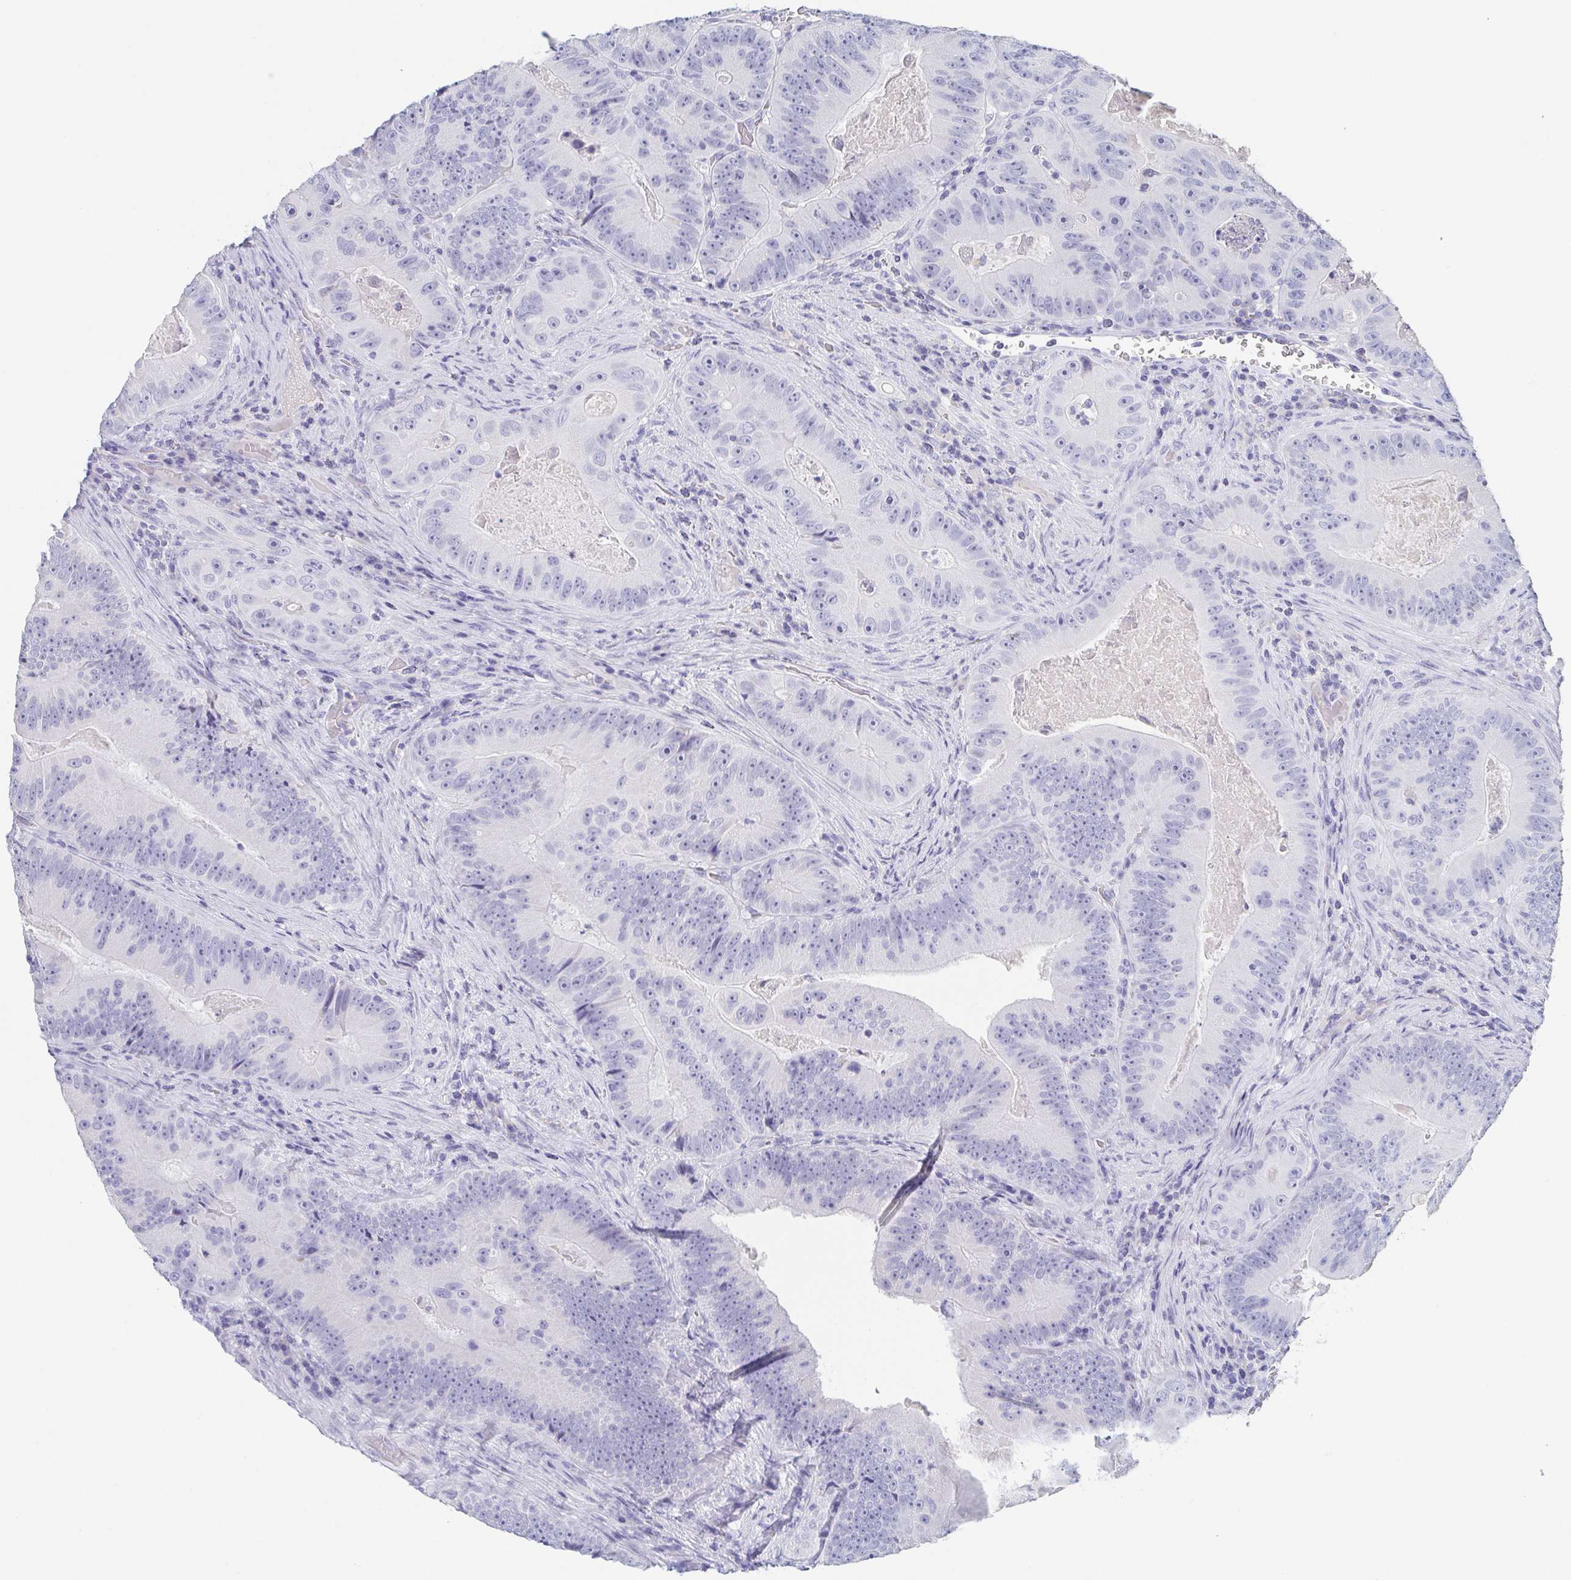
{"staining": {"intensity": "negative", "quantity": "none", "location": "none"}, "tissue": "colorectal cancer", "cell_type": "Tumor cells", "image_type": "cancer", "snomed": [{"axis": "morphology", "description": "Adenocarcinoma, NOS"}, {"axis": "topography", "description": "Colon"}], "caption": "Tumor cells are negative for protein expression in human colorectal cancer.", "gene": "ITLN1", "patient": {"sex": "female", "age": 86}}